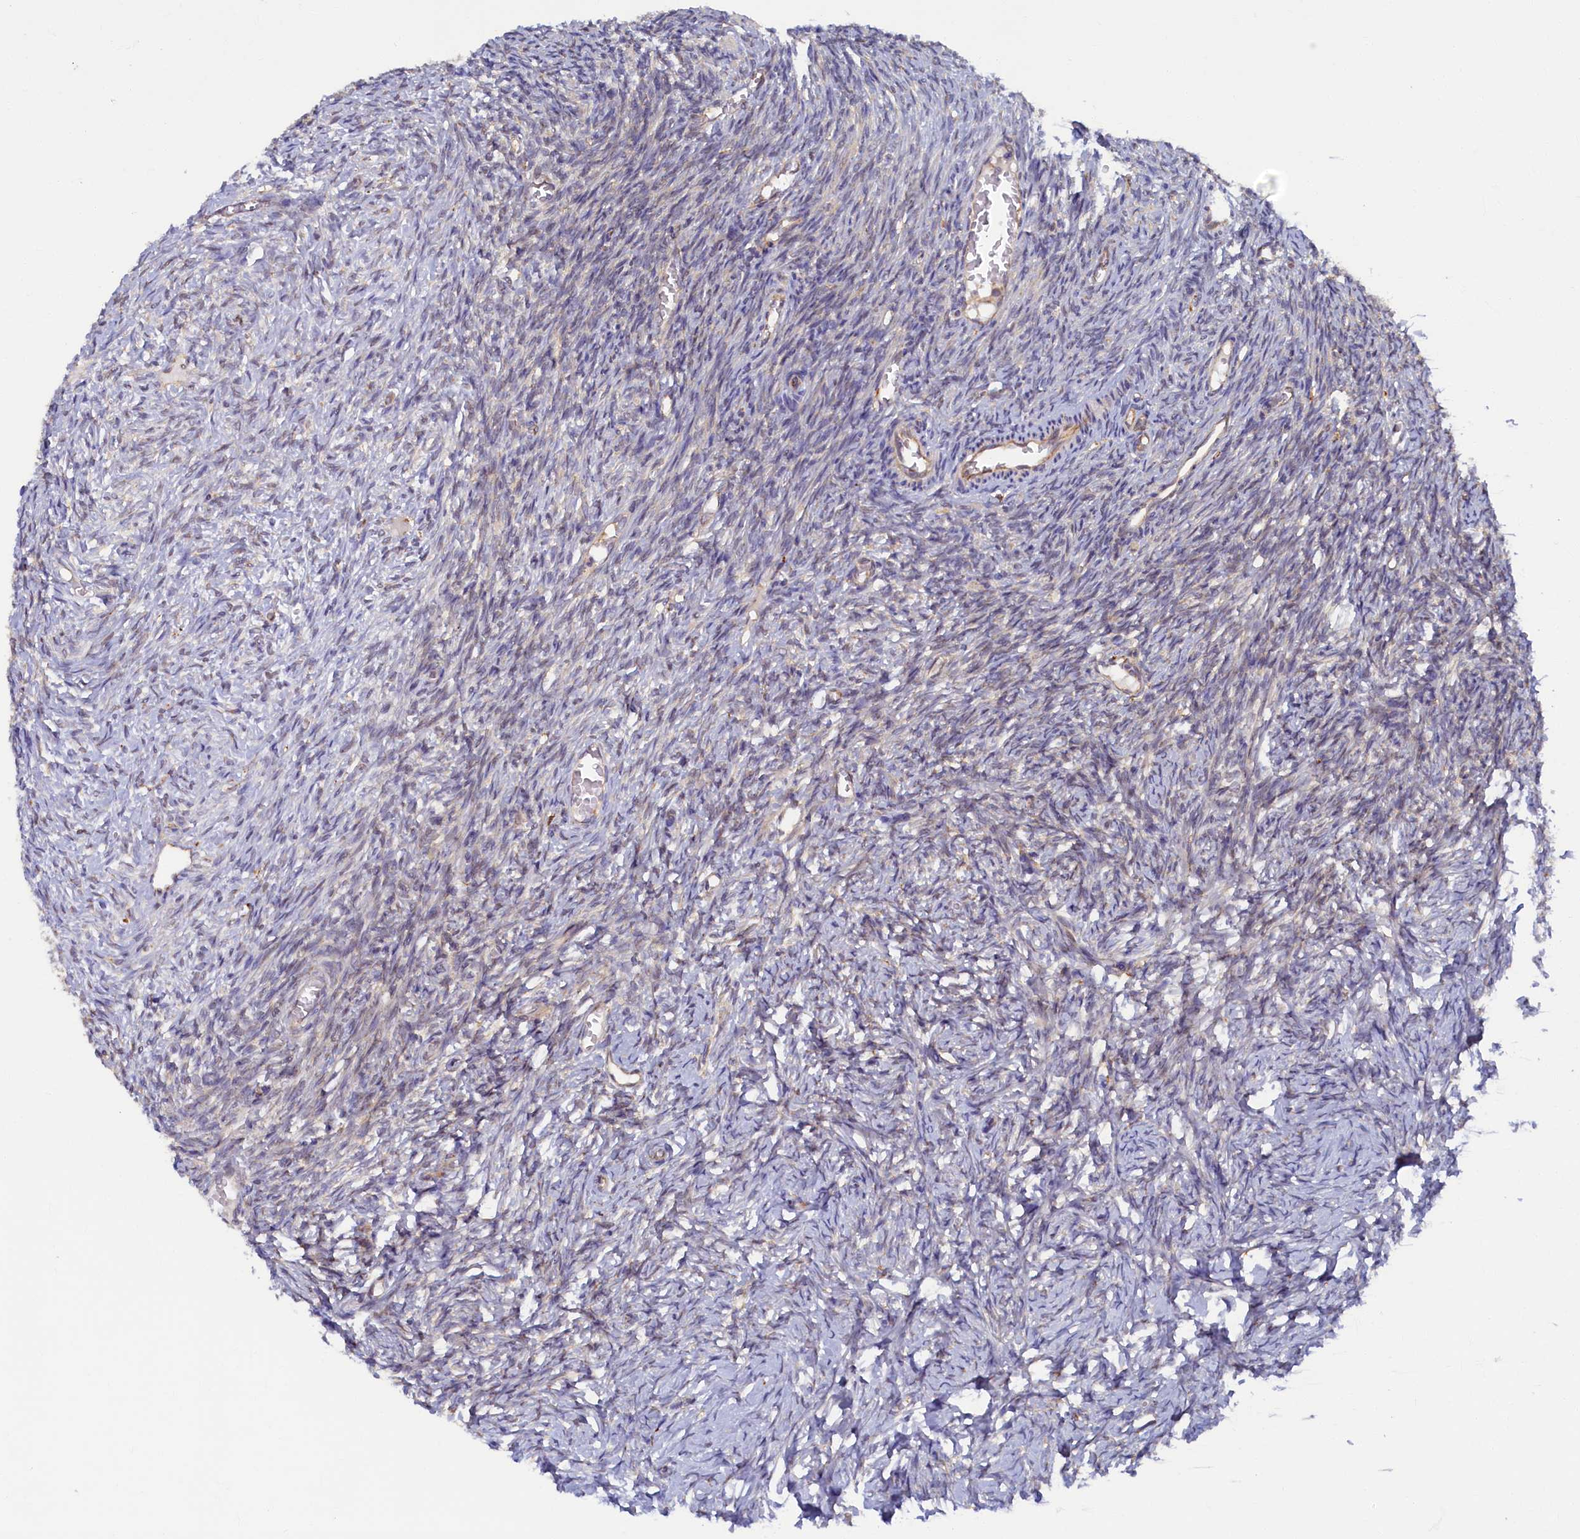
{"staining": {"intensity": "weak", "quantity": "25%-75%", "location": "cytoplasmic/membranous"}, "tissue": "ovary", "cell_type": "Ovarian stroma cells", "image_type": "normal", "snomed": [{"axis": "morphology", "description": "Normal tissue, NOS"}, {"axis": "topography", "description": "Ovary"}], "caption": "Weak cytoplasmic/membranous positivity for a protein is seen in approximately 25%-75% of ovarian stroma cells of unremarkable ovary using immunohistochemistry (IHC).", "gene": "STX12", "patient": {"sex": "female", "age": 27}}